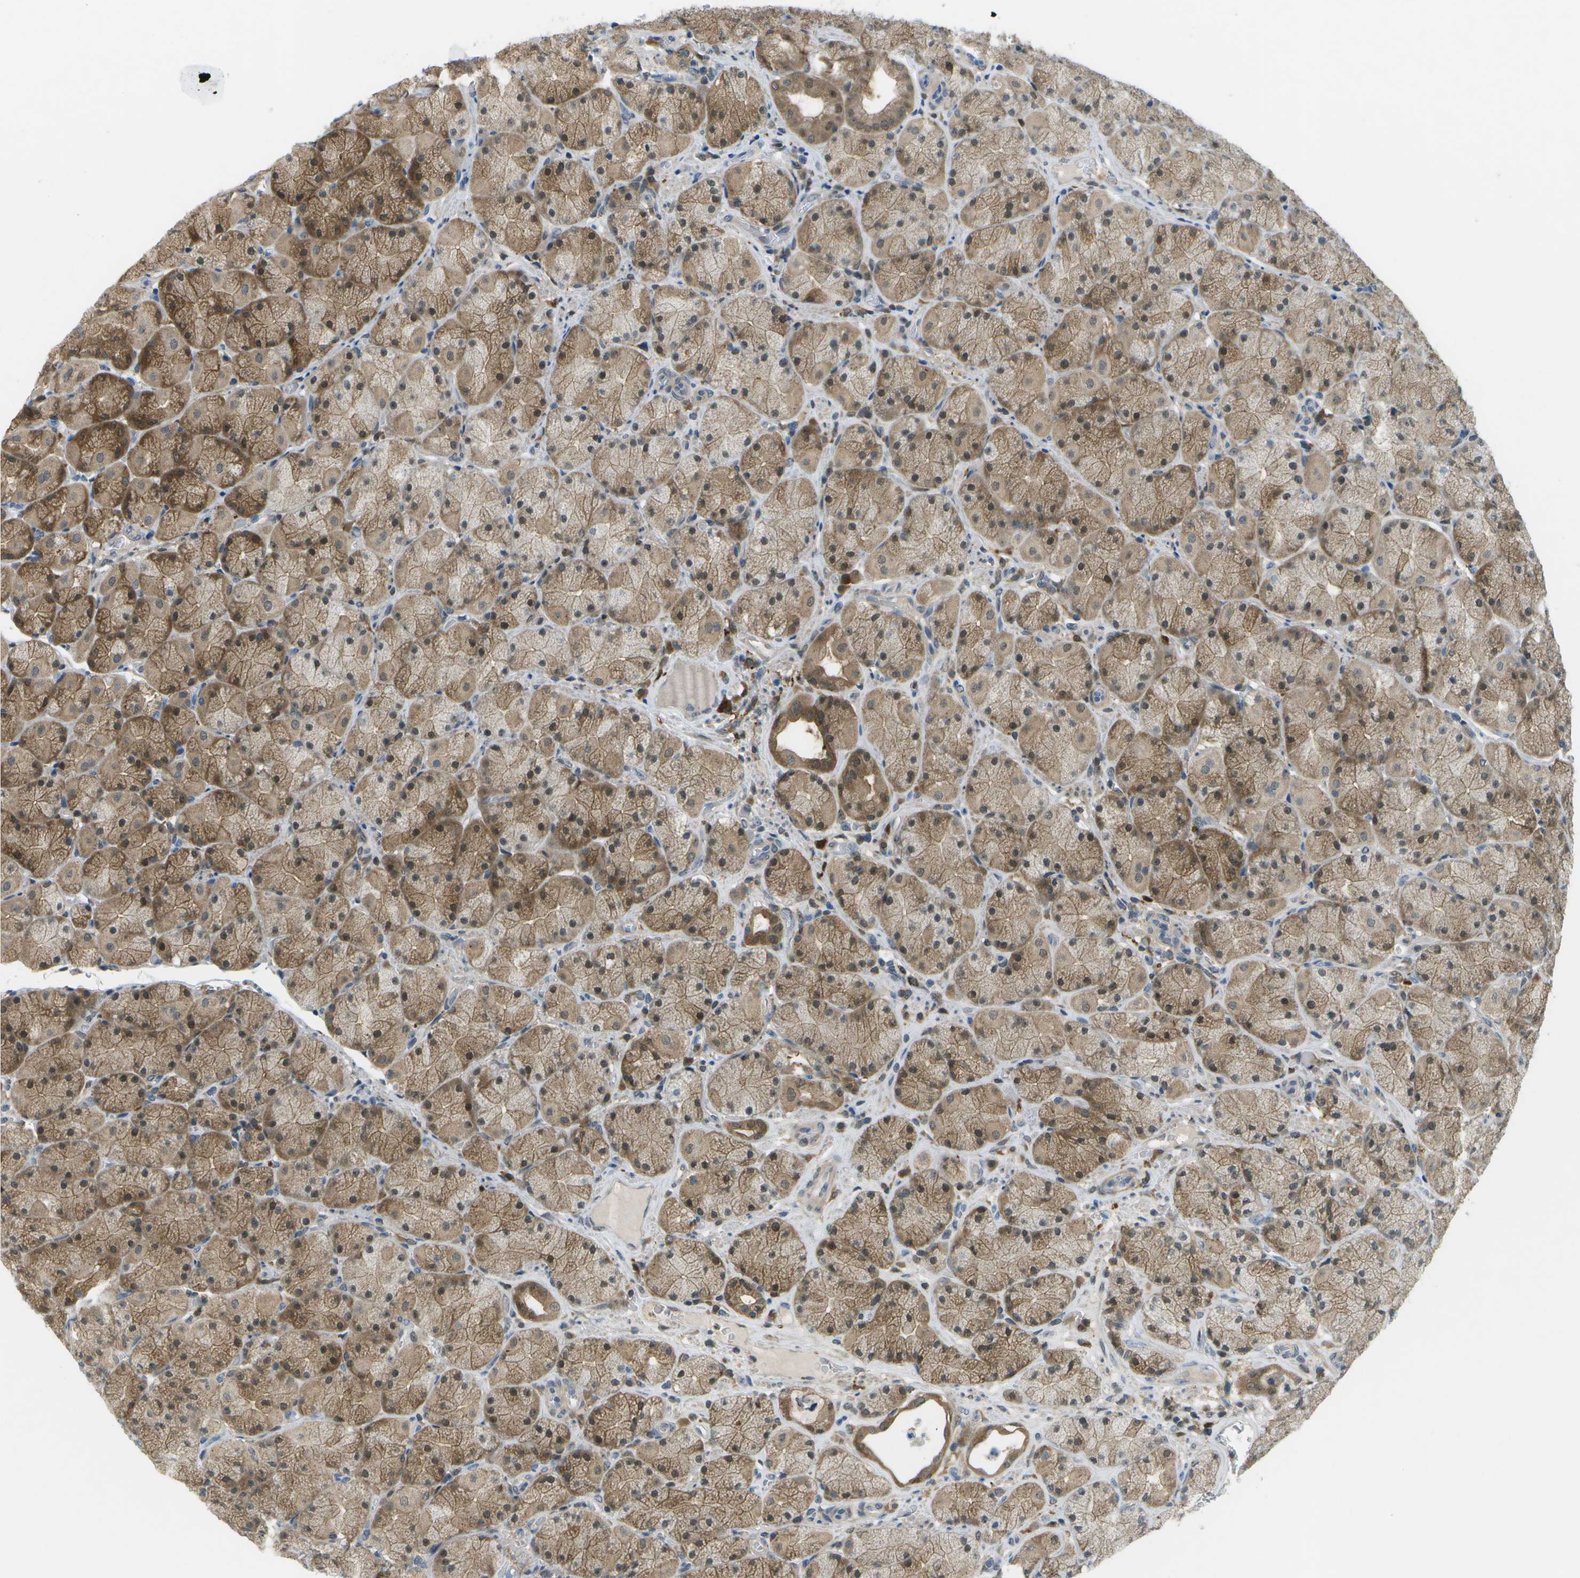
{"staining": {"intensity": "moderate", "quantity": ">75%", "location": "cytoplasmic/membranous,nuclear"}, "tissue": "stomach", "cell_type": "Glandular cells", "image_type": "normal", "snomed": [{"axis": "morphology", "description": "Normal tissue, NOS"}, {"axis": "morphology", "description": "Carcinoid, malignant, NOS"}, {"axis": "topography", "description": "Stomach, upper"}], "caption": "Stomach stained for a protein (brown) shows moderate cytoplasmic/membranous,nuclear positive positivity in about >75% of glandular cells.", "gene": "CDH23", "patient": {"sex": "male", "age": 39}}